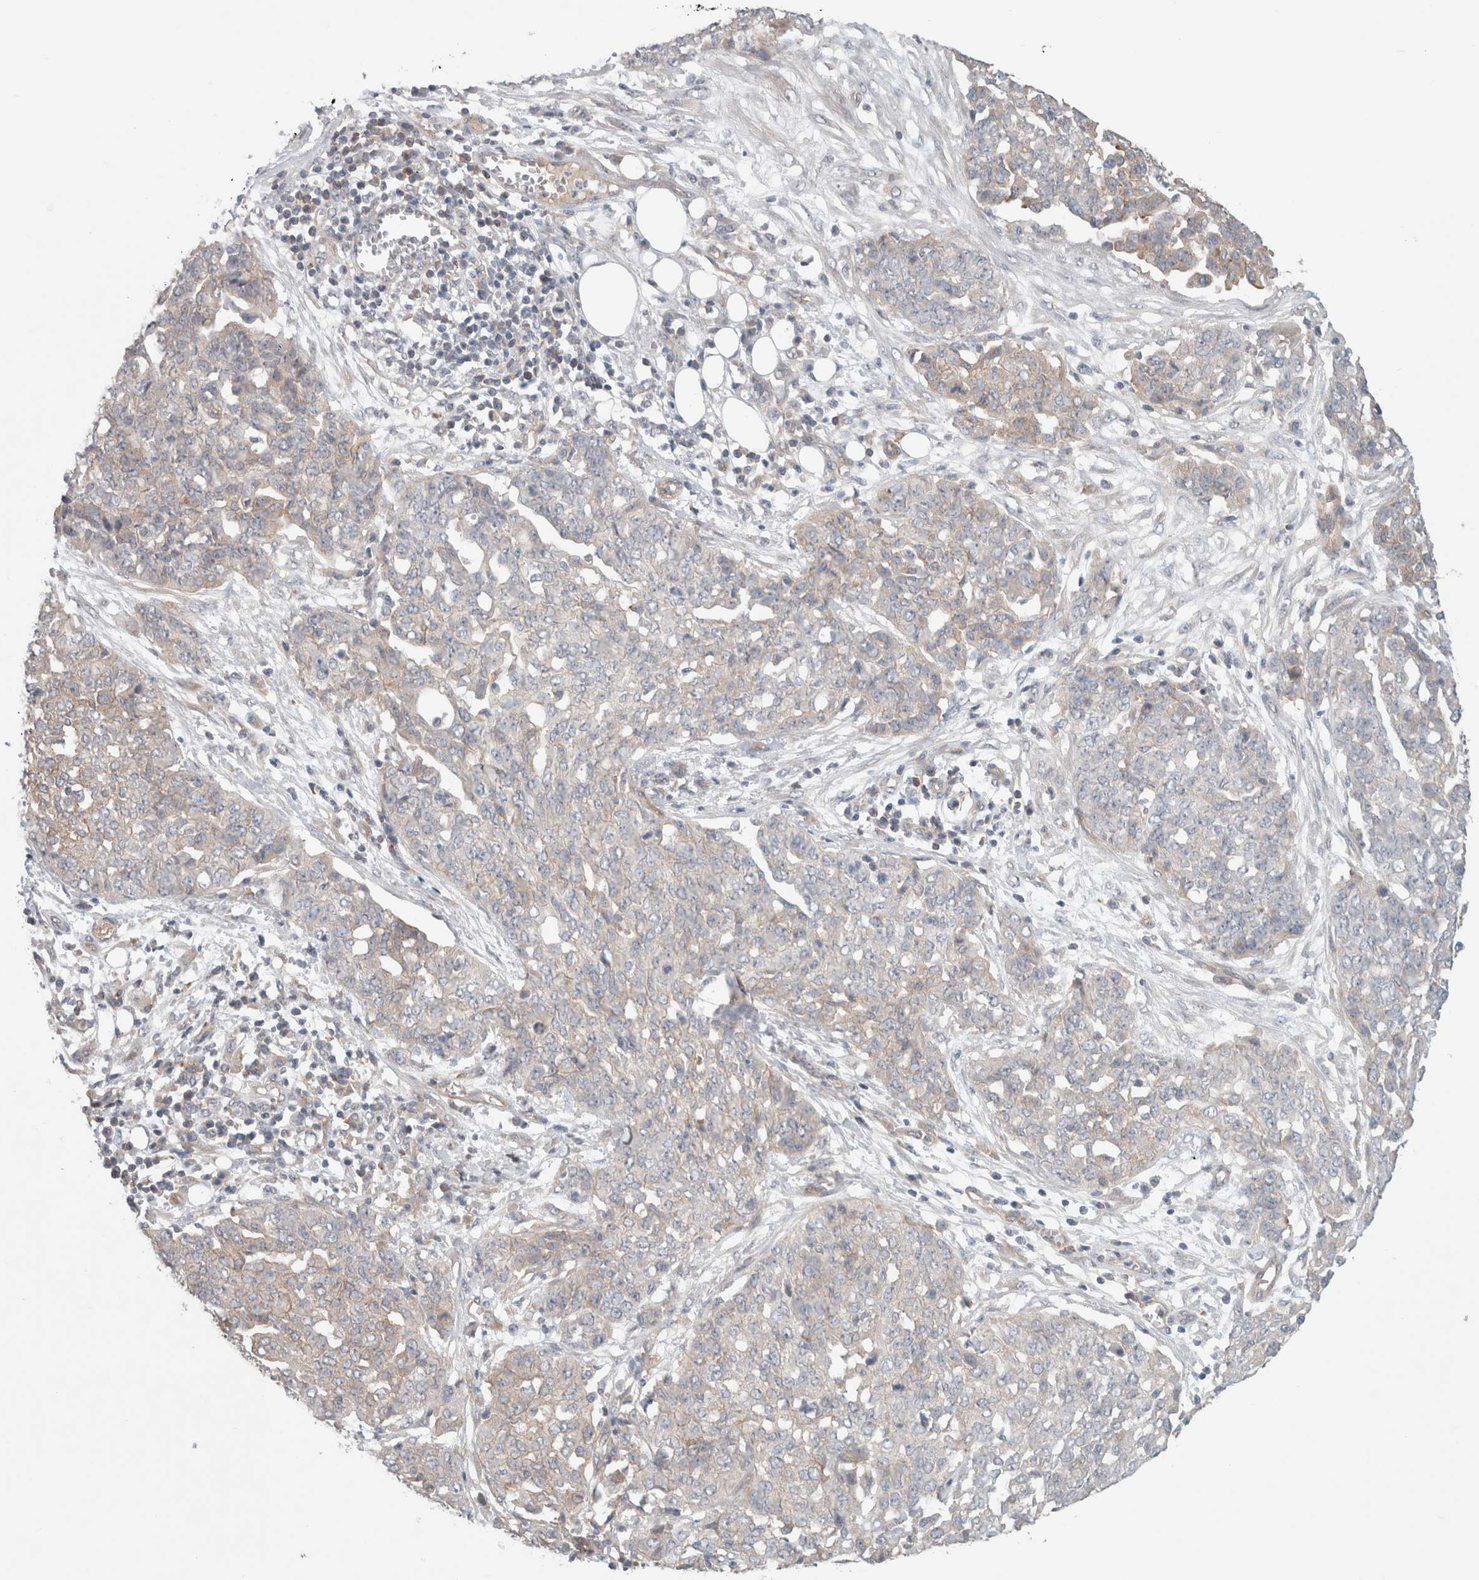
{"staining": {"intensity": "weak", "quantity": "<25%", "location": "cytoplasmic/membranous"}, "tissue": "ovarian cancer", "cell_type": "Tumor cells", "image_type": "cancer", "snomed": [{"axis": "morphology", "description": "Cystadenocarcinoma, serous, NOS"}, {"axis": "topography", "description": "Soft tissue"}, {"axis": "topography", "description": "Ovary"}], "caption": "An immunohistochemistry photomicrograph of serous cystadenocarcinoma (ovarian) is shown. There is no staining in tumor cells of serous cystadenocarcinoma (ovarian). The staining was performed using DAB to visualize the protein expression in brown, while the nuclei were stained in blue with hematoxylin (Magnification: 20x).", "gene": "RASAL2", "patient": {"sex": "female", "age": 57}}